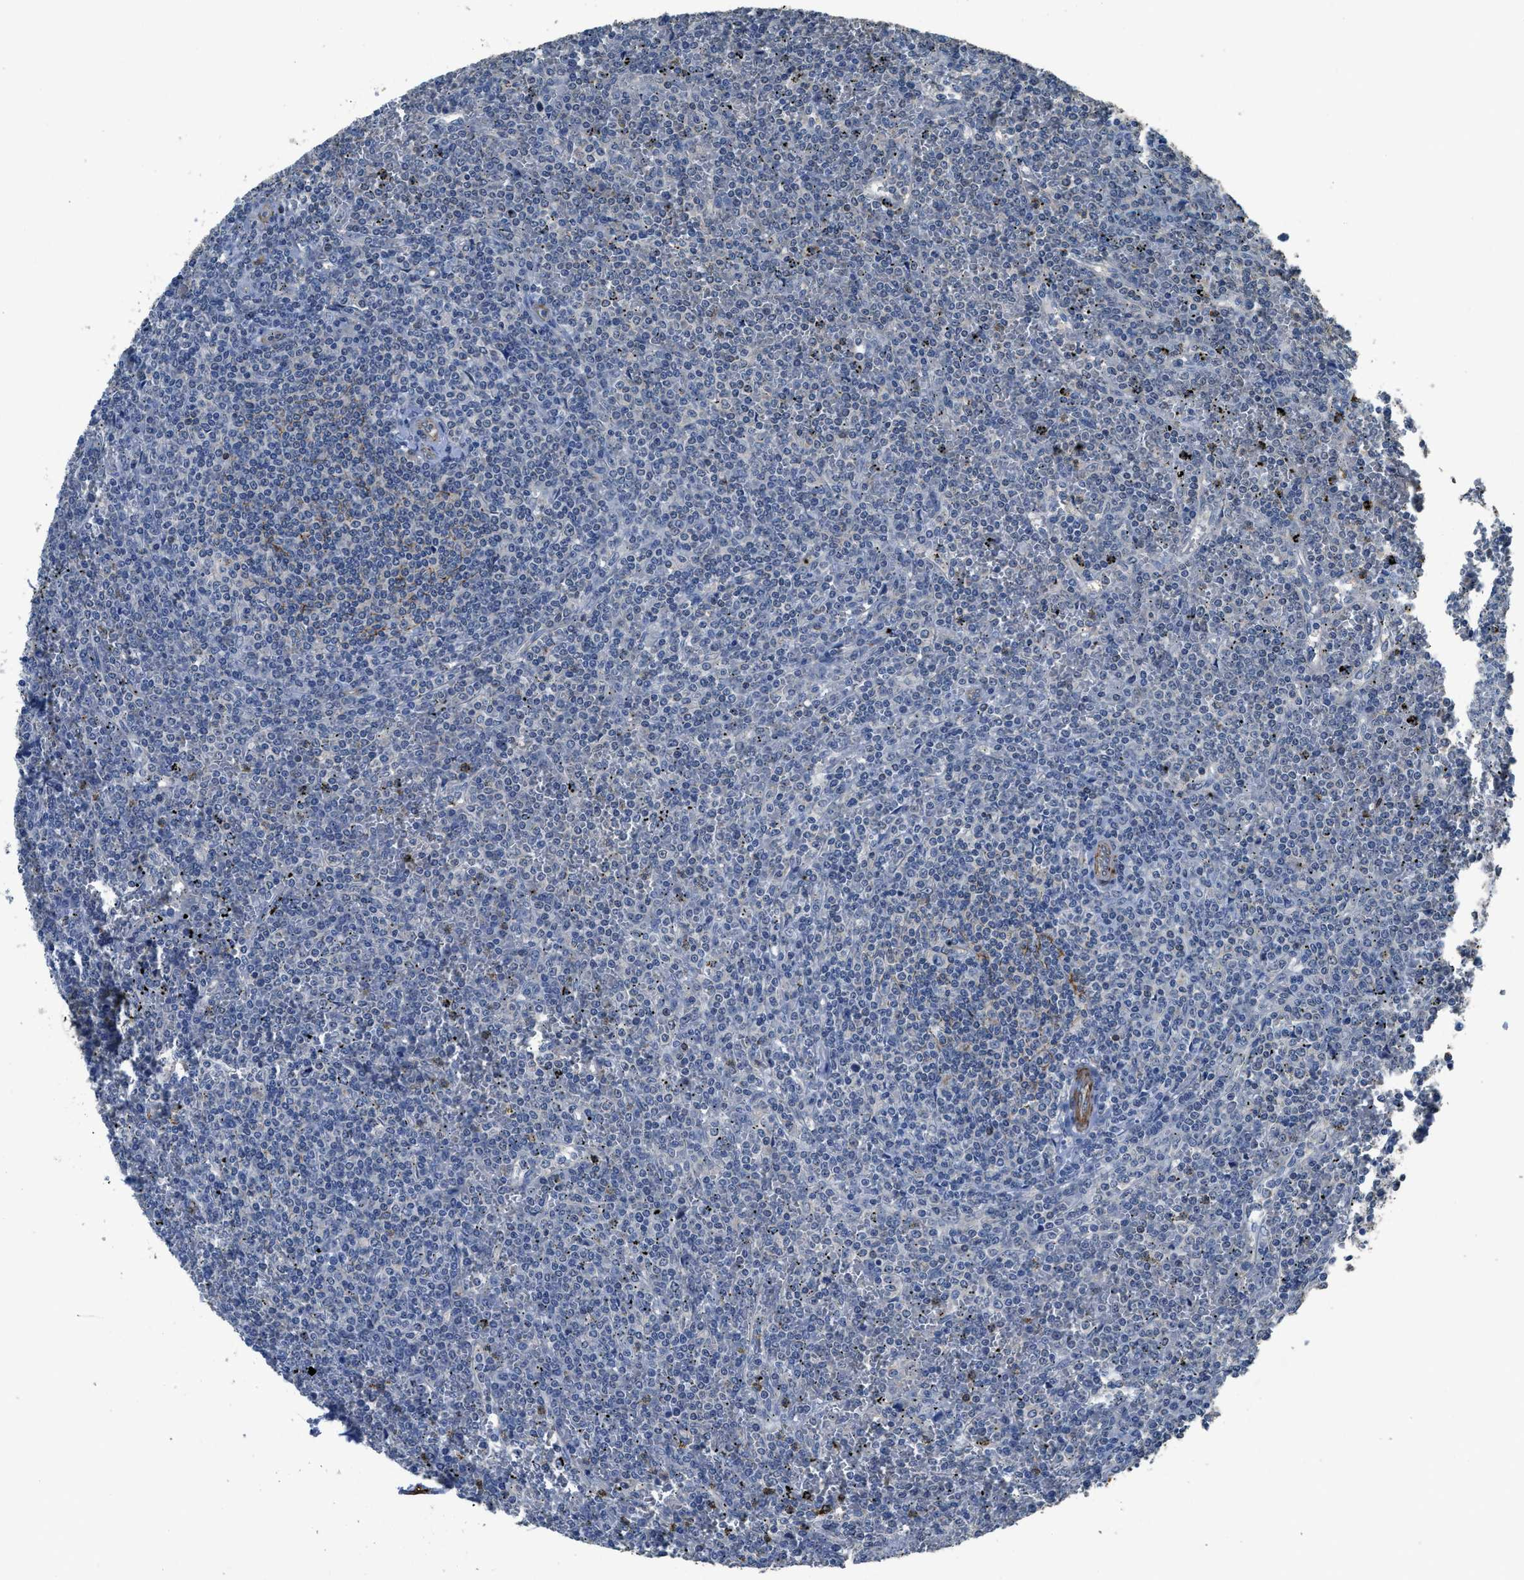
{"staining": {"intensity": "negative", "quantity": "none", "location": "none"}, "tissue": "lymphoma", "cell_type": "Tumor cells", "image_type": "cancer", "snomed": [{"axis": "morphology", "description": "Malignant lymphoma, non-Hodgkin's type, Low grade"}, {"axis": "topography", "description": "Spleen"}], "caption": "There is no significant positivity in tumor cells of lymphoma. The staining is performed using DAB brown chromogen with nuclei counter-stained in using hematoxylin.", "gene": "SYNM", "patient": {"sex": "female", "age": 19}}